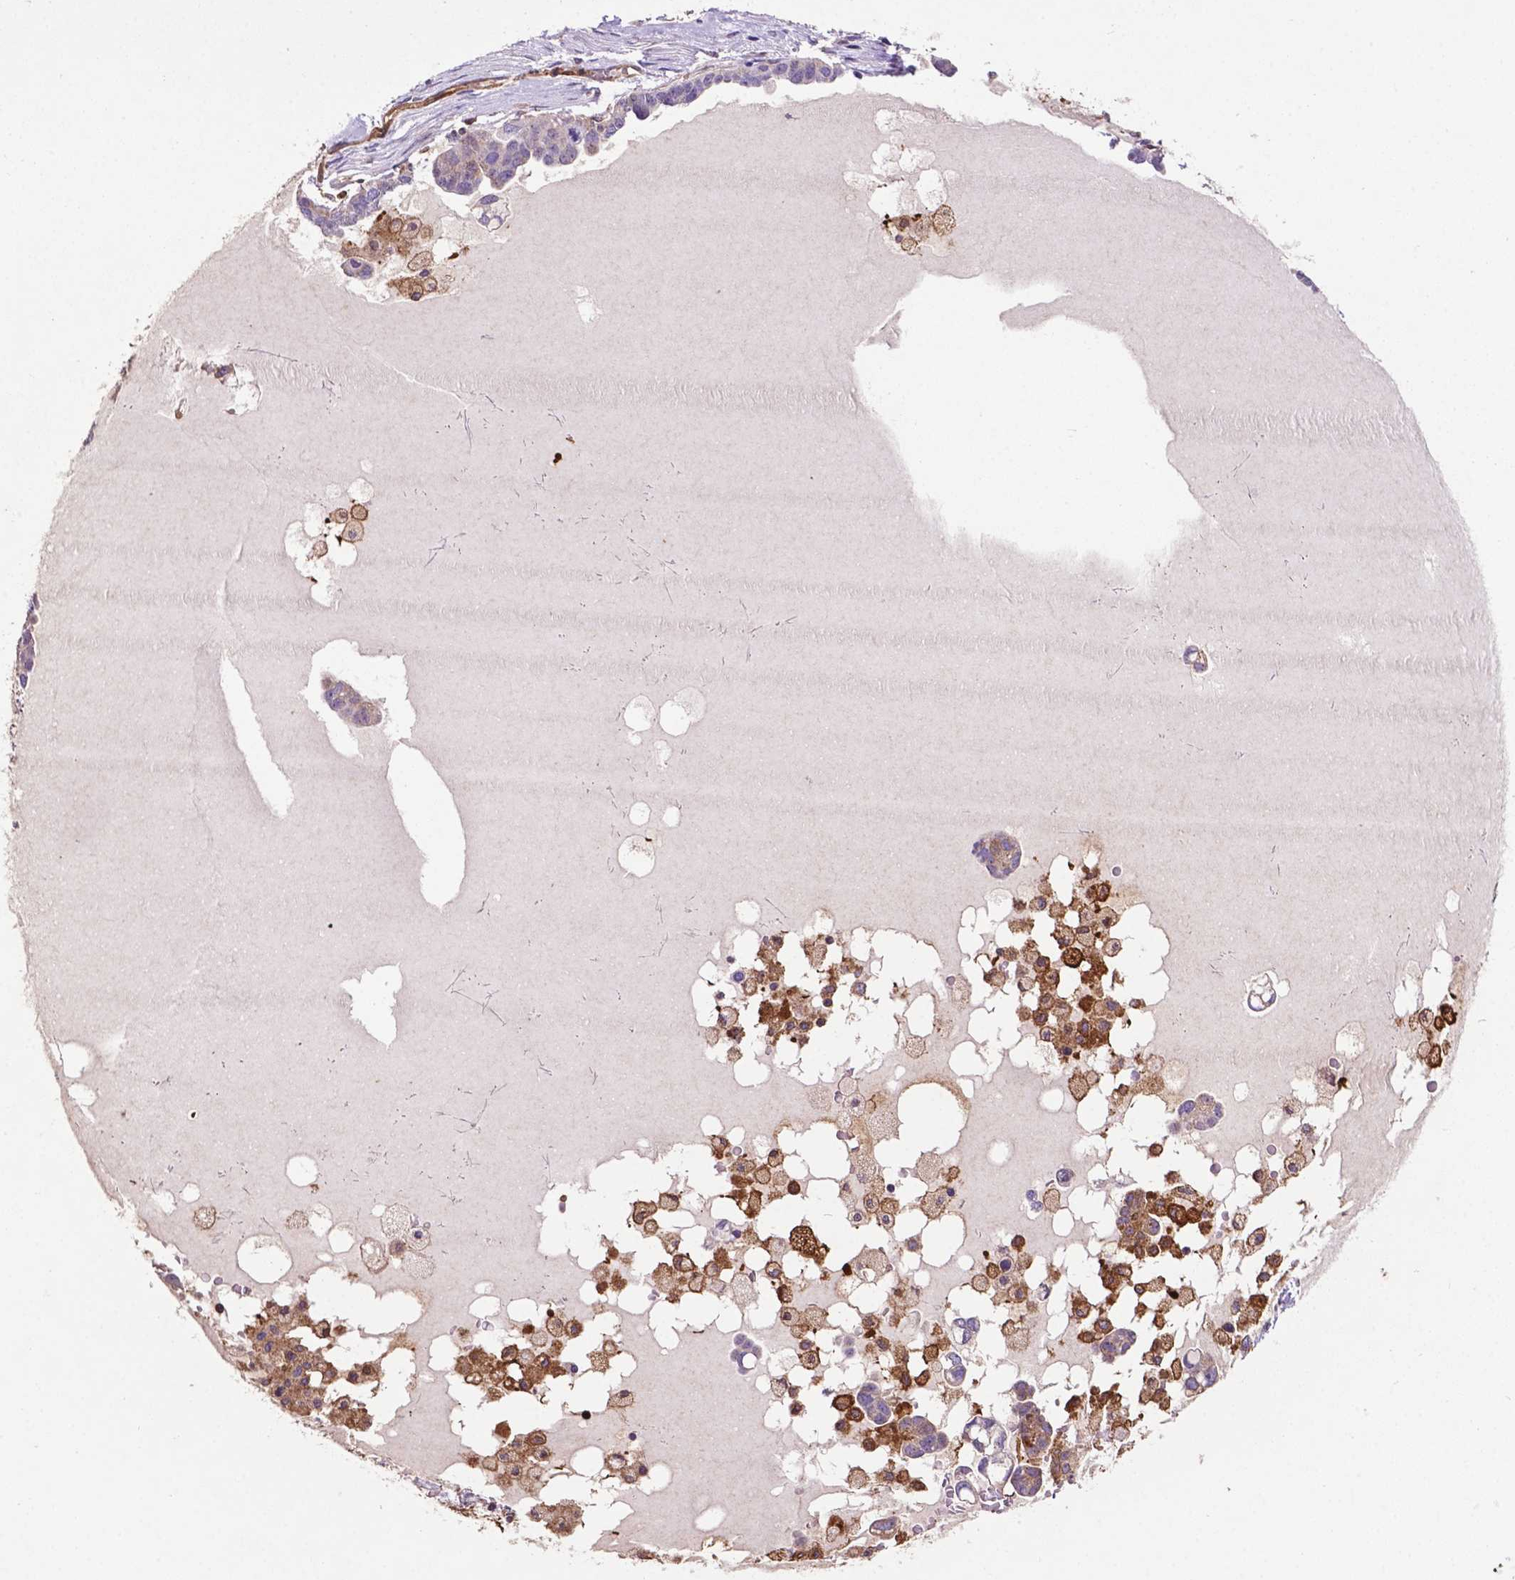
{"staining": {"intensity": "weak", "quantity": "25%-75%", "location": "cytoplasmic/membranous"}, "tissue": "ovarian cancer", "cell_type": "Tumor cells", "image_type": "cancer", "snomed": [{"axis": "morphology", "description": "Cystadenocarcinoma, serous, NOS"}, {"axis": "topography", "description": "Ovary"}], "caption": "Protein expression analysis of human ovarian serous cystadenocarcinoma reveals weak cytoplasmic/membranous staining in about 25%-75% of tumor cells.", "gene": "SMAD3", "patient": {"sex": "female", "age": 54}}